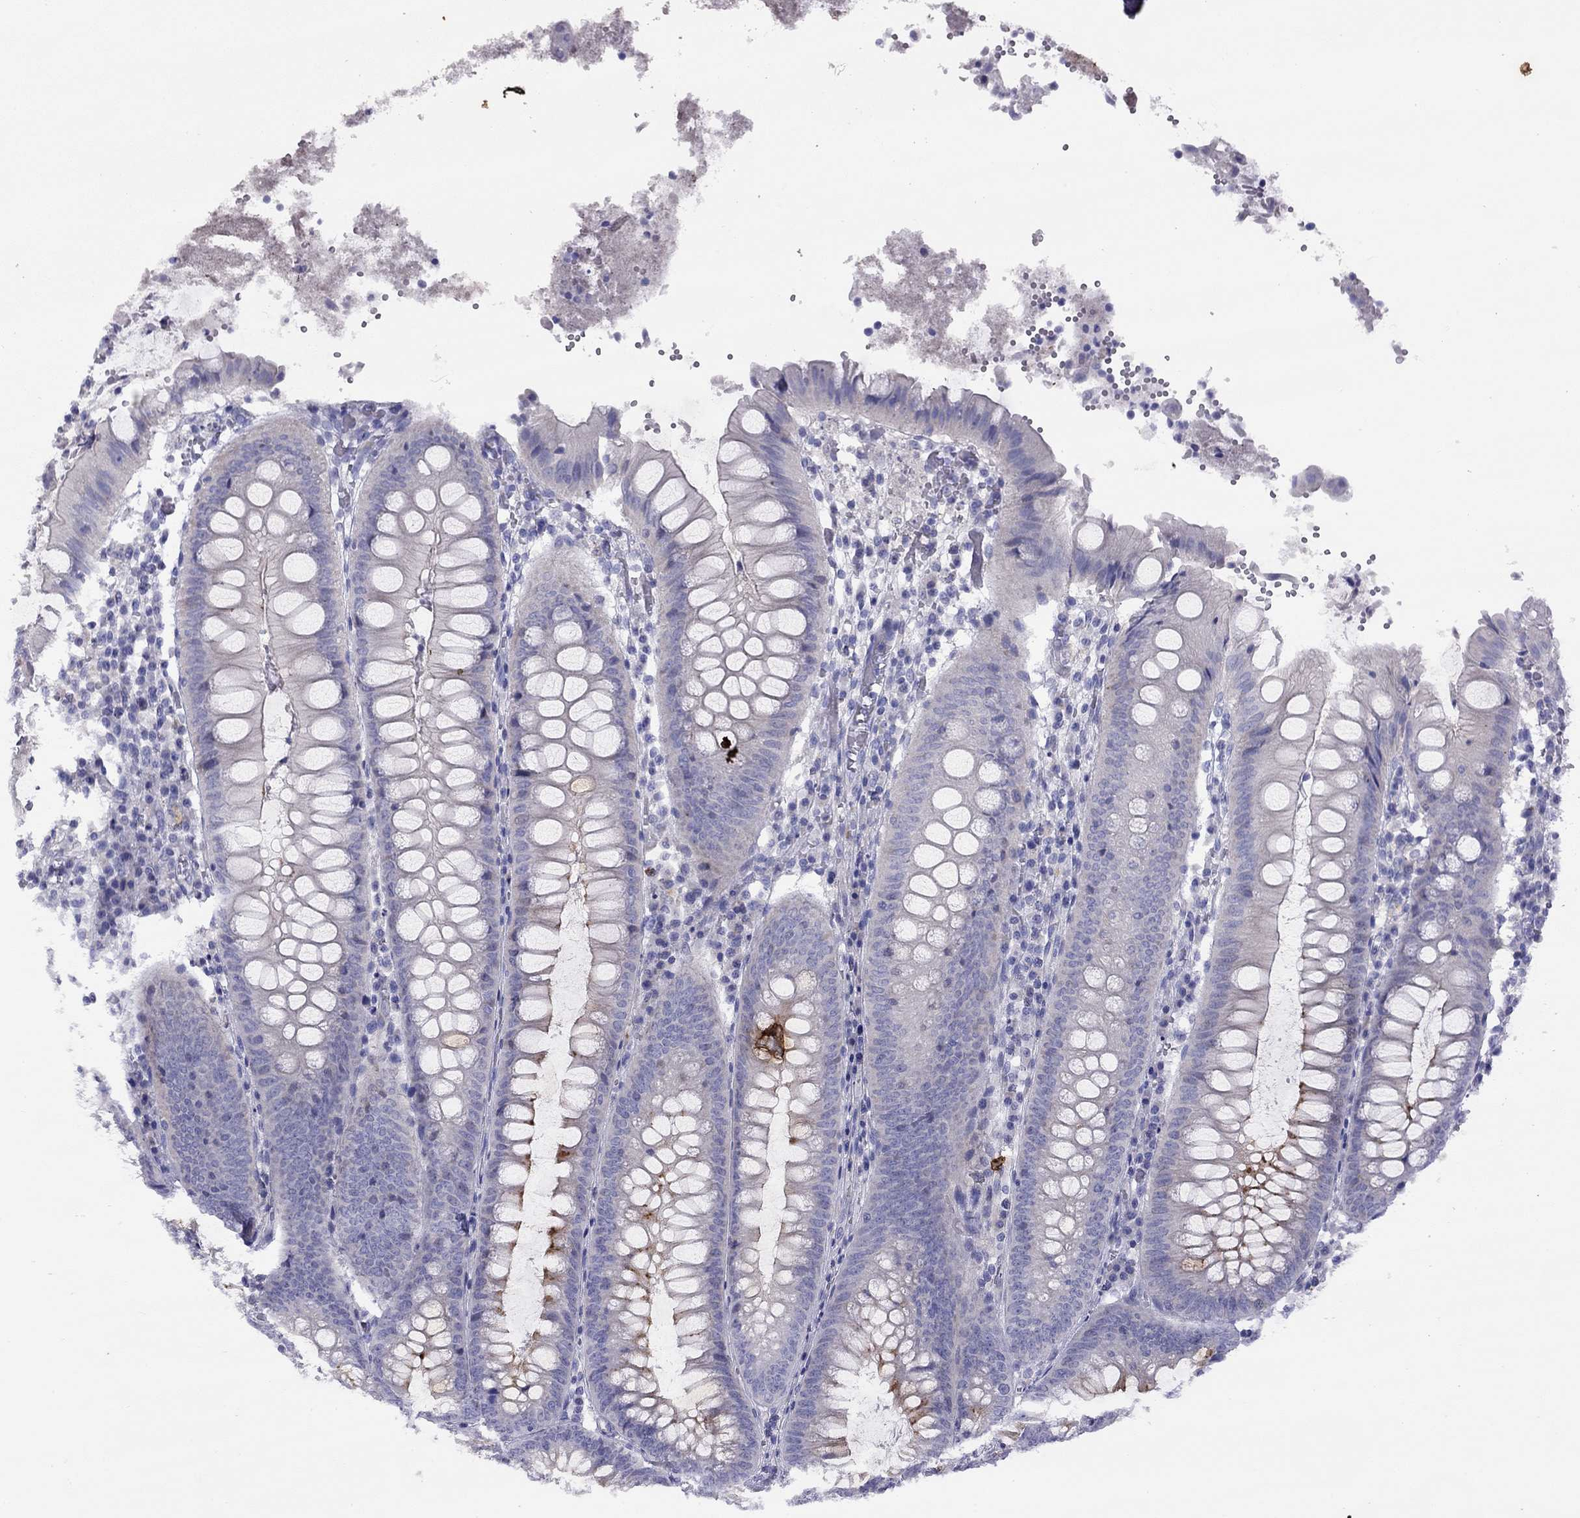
{"staining": {"intensity": "negative", "quantity": "none", "location": "none"}, "tissue": "appendix", "cell_type": "Glandular cells", "image_type": "normal", "snomed": [{"axis": "morphology", "description": "Normal tissue, NOS"}, {"axis": "morphology", "description": "Inflammation, NOS"}, {"axis": "topography", "description": "Appendix"}], "caption": "Immunohistochemistry (IHC) of normal appendix reveals no staining in glandular cells.", "gene": "CPNE4", "patient": {"sex": "male", "age": 16}}